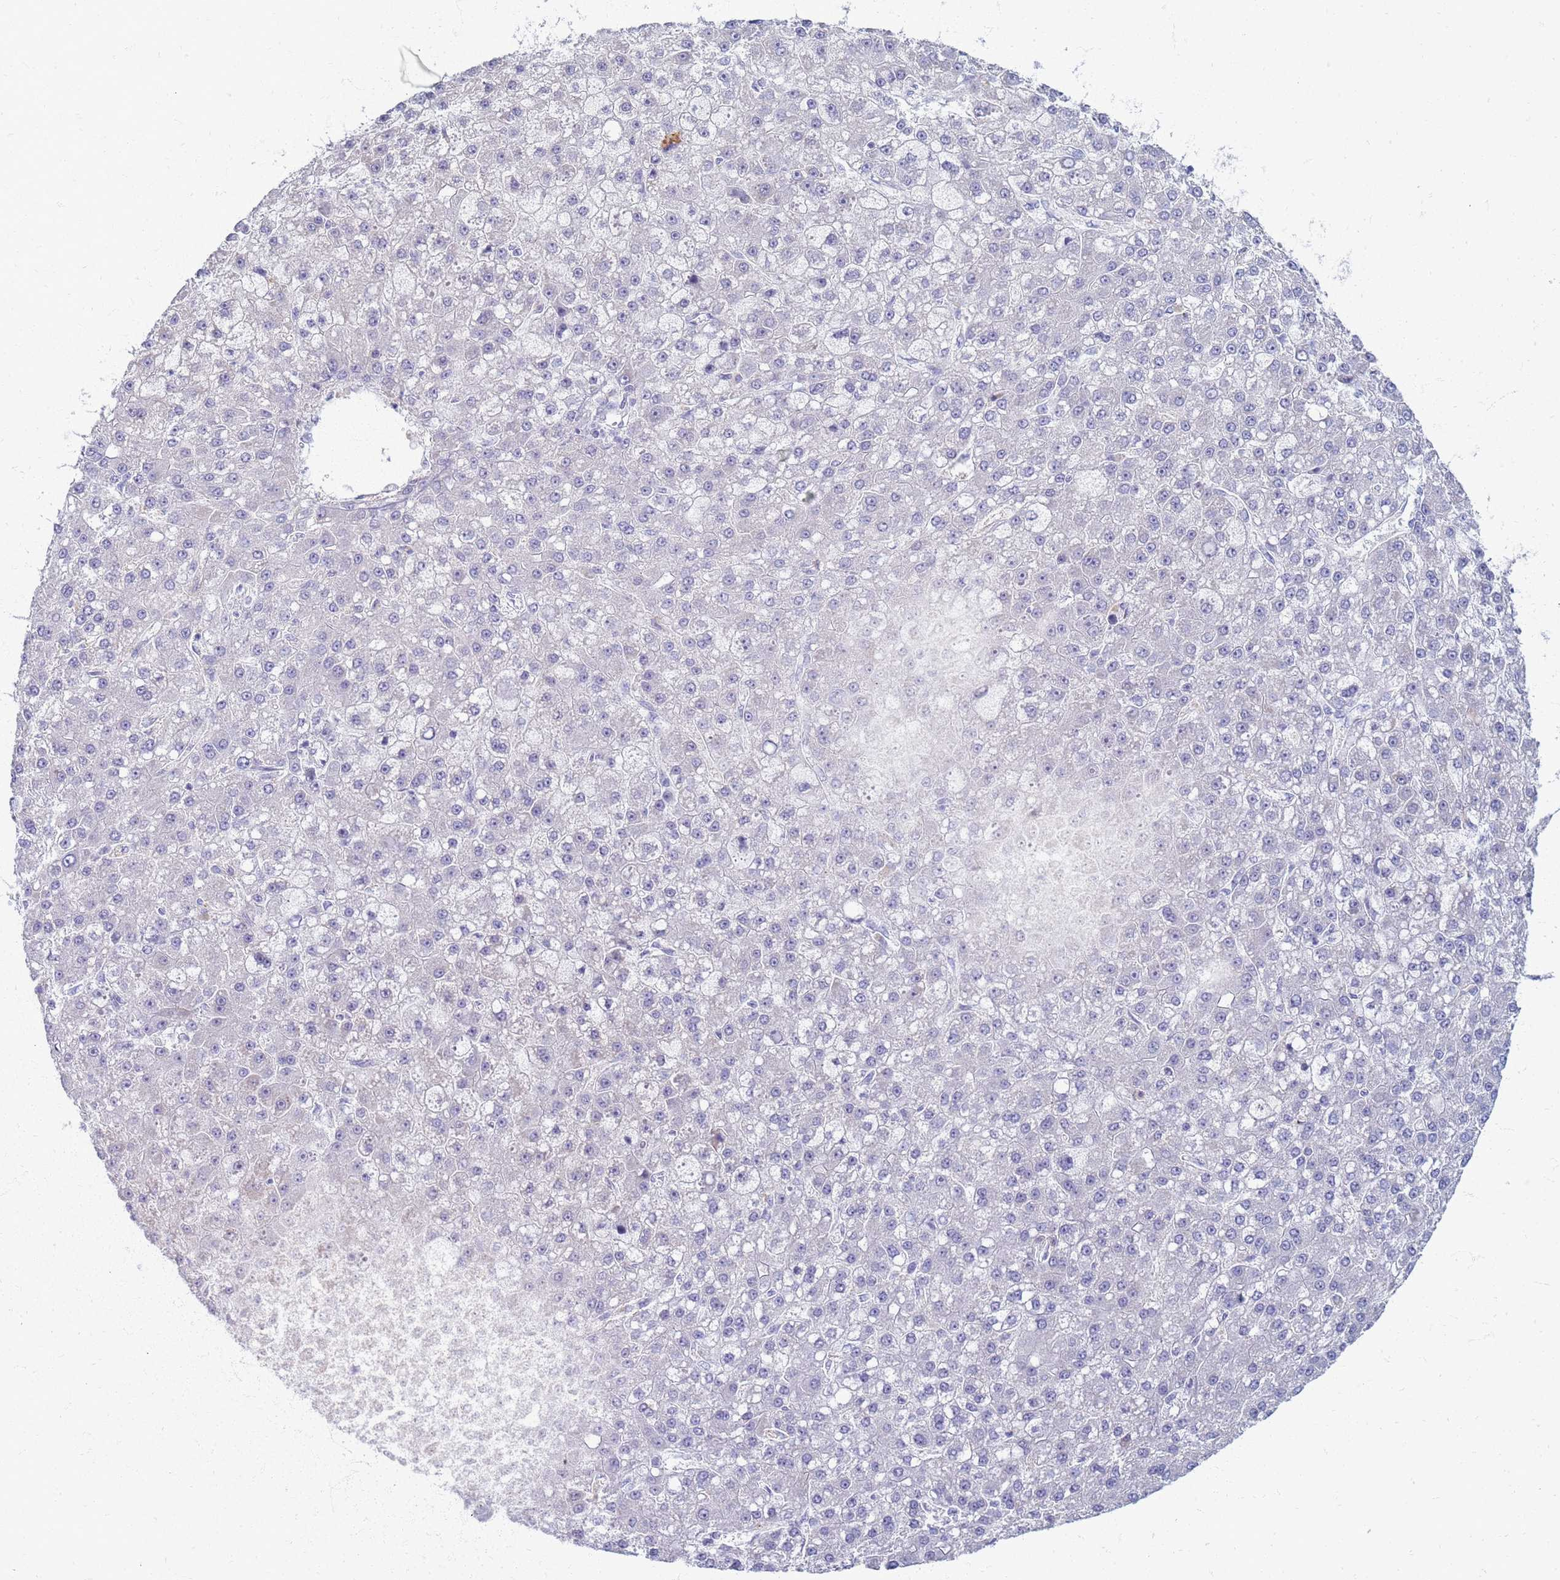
{"staining": {"intensity": "negative", "quantity": "none", "location": "none"}, "tissue": "liver cancer", "cell_type": "Tumor cells", "image_type": "cancer", "snomed": [{"axis": "morphology", "description": "Carcinoma, Hepatocellular, NOS"}, {"axis": "topography", "description": "Liver"}], "caption": "Micrograph shows no significant protein staining in tumor cells of liver cancer. (IHC, brightfield microscopy, high magnification).", "gene": "CLCA2", "patient": {"sex": "male", "age": 67}}